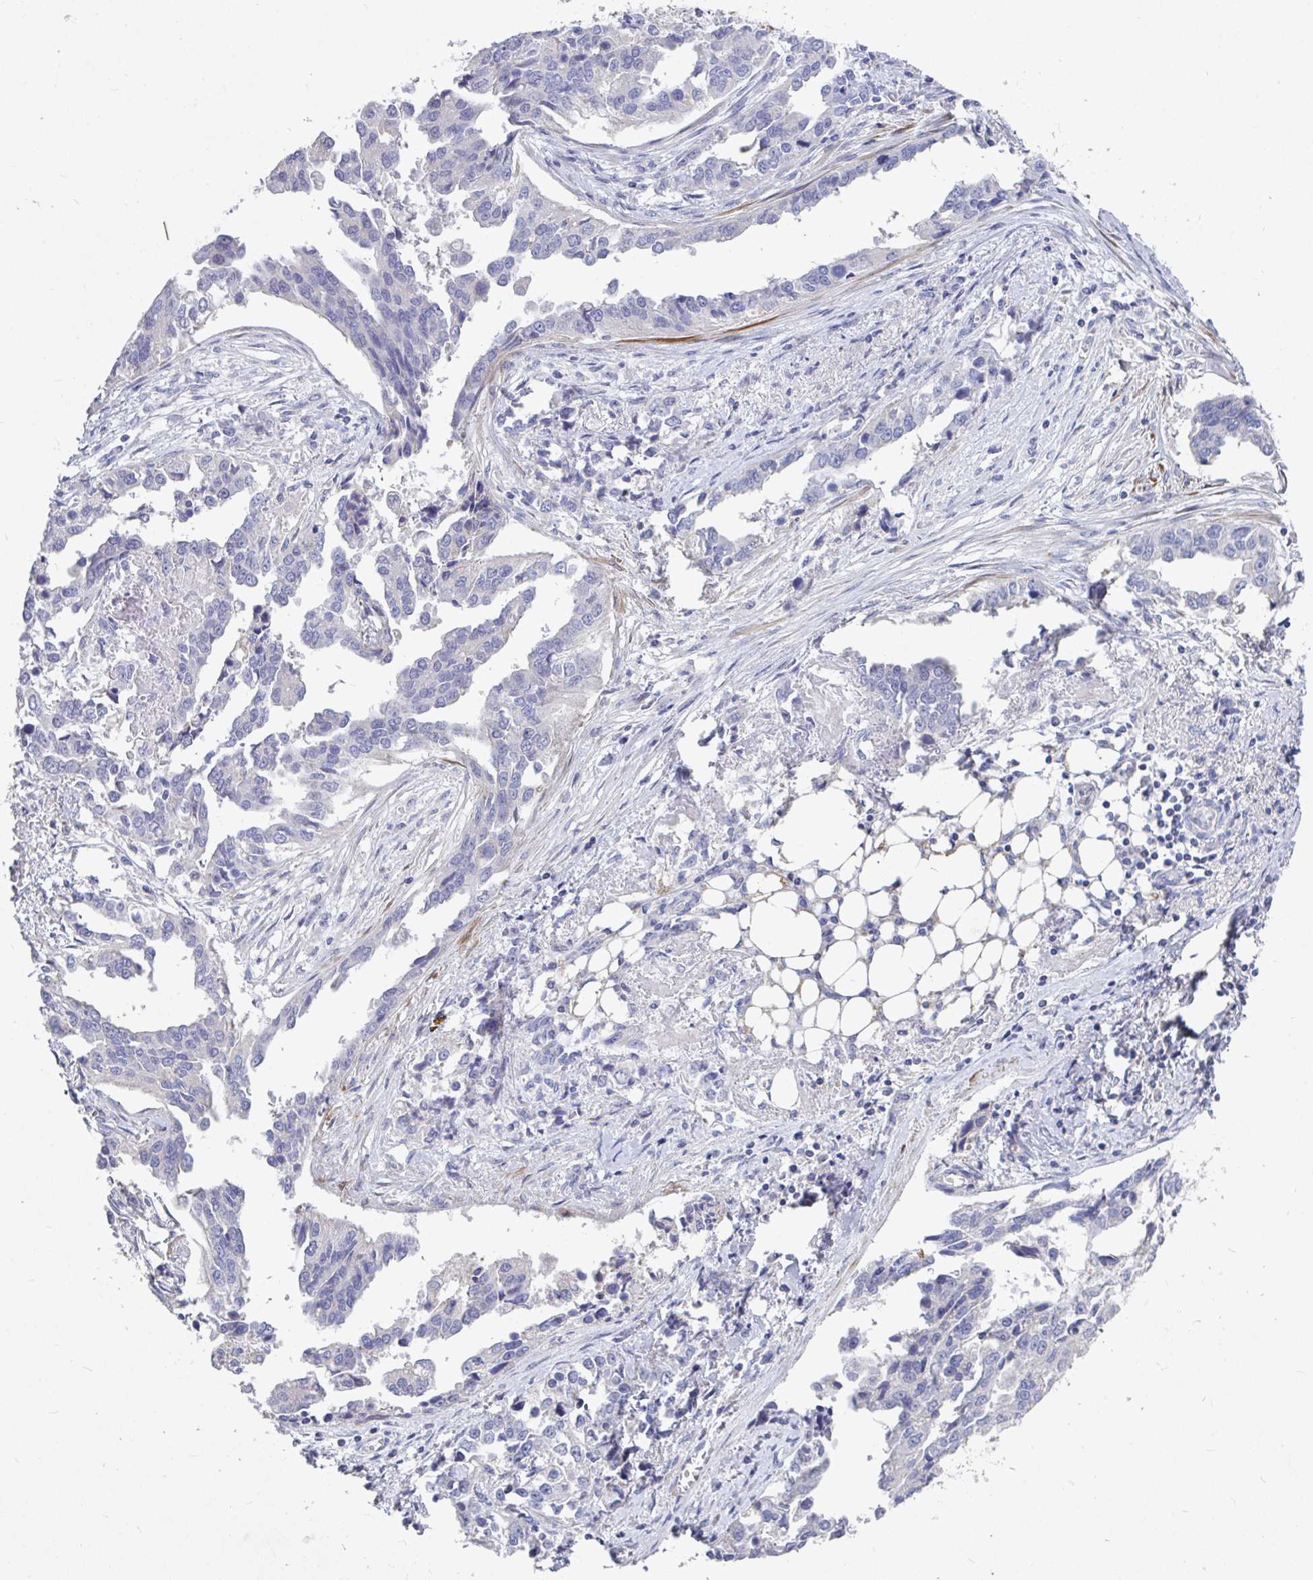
{"staining": {"intensity": "negative", "quantity": "none", "location": "none"}, "tissue": "ovarian cancer", "cell_type": "Tumor cells", "image_type": "cancer", "snomed": [{"axis": "morphology", "description": "Cystadenocarcinoma, serous, NOS"}, {"axis": "topography", "description": "Ovary"}], "caption": "This is a histopathology image of IHC staining of ovarian cancer, which shows no positivity in tumor cells.", "gene": "ZNF561", "patient": {"sex": "female", "age": 75}}